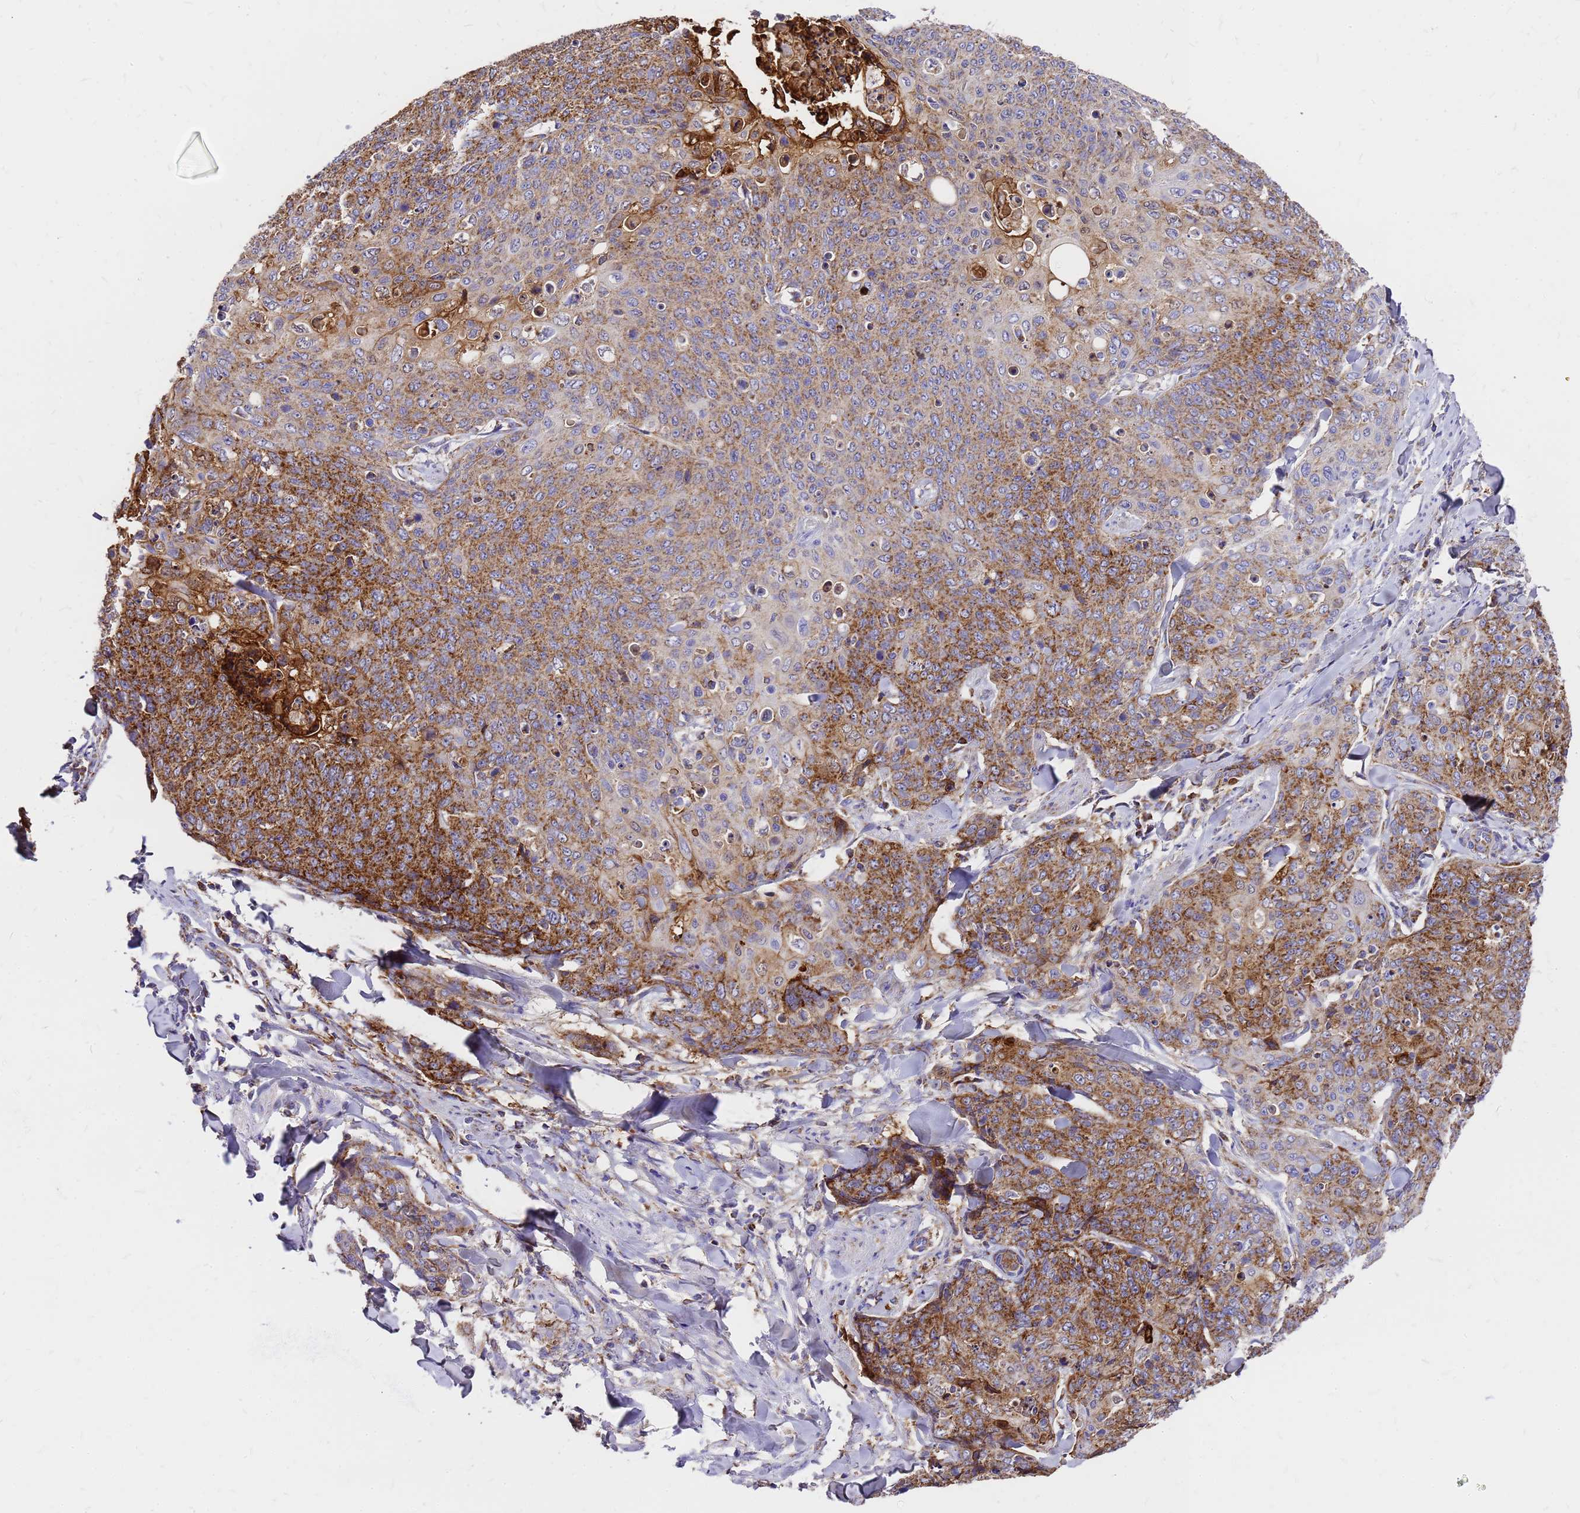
{"staining": {"intensity": "moderate", "quantity": ">75%", "location": "cytoplasmic/membranous"}, "tissue": "skin cancer", "cell_type": "Tumor cells", "image_type": "cancer", "snomed": [{"axis": "morphology", "description": "Squamous cell carcinoma, NOS"}, {"axis": "topography", "description": "Skin"}, {"axis": "topography", "description": "Vulva"}], "caption": "This image shows squamous cell carcinoma (skin) stained with immunohistochemistry to label a protein in brown. The cytoplasmic/membranous of tumor cells show moderate positivity for the protein. Nuclei are counter-stained blue.", "gene": "MRPS26", "patient": {"sex": "female", "age": 85}}